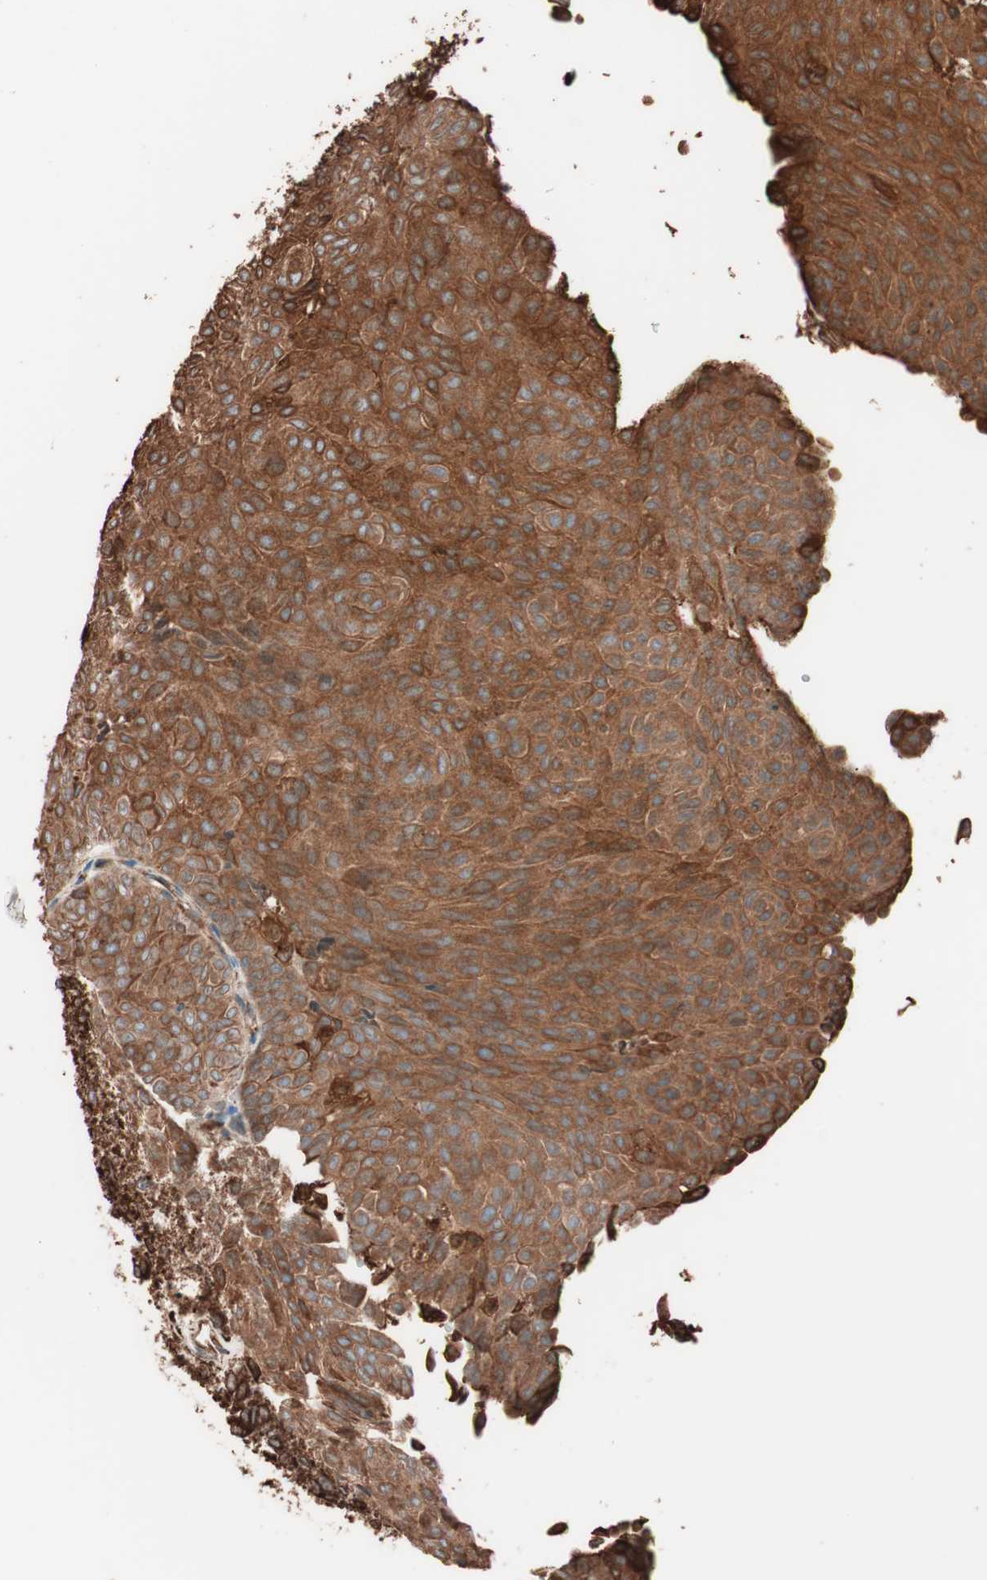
{"staining": {"intensity": "strong", "quantity": ">75%", "location": "cytoplasmic/membranous"}, "tissue": "urothelial cancer", "cell_type": "Tumor cells", "image_type": "cancer", "snomed": [{"axis": "morphology", "description": "Urothelial carcinoma, Low grade"}, {"axis": "topography", "description": "Urinary bladder"}], "caption": "A micrograph of urothelial carcinoma (low-grade) stained for a protein displays strong cytoplasmic/membranous brown staining in tumor cells.", "gene": "VEGFA", "patient": {"sex": "male", "age": 78}}